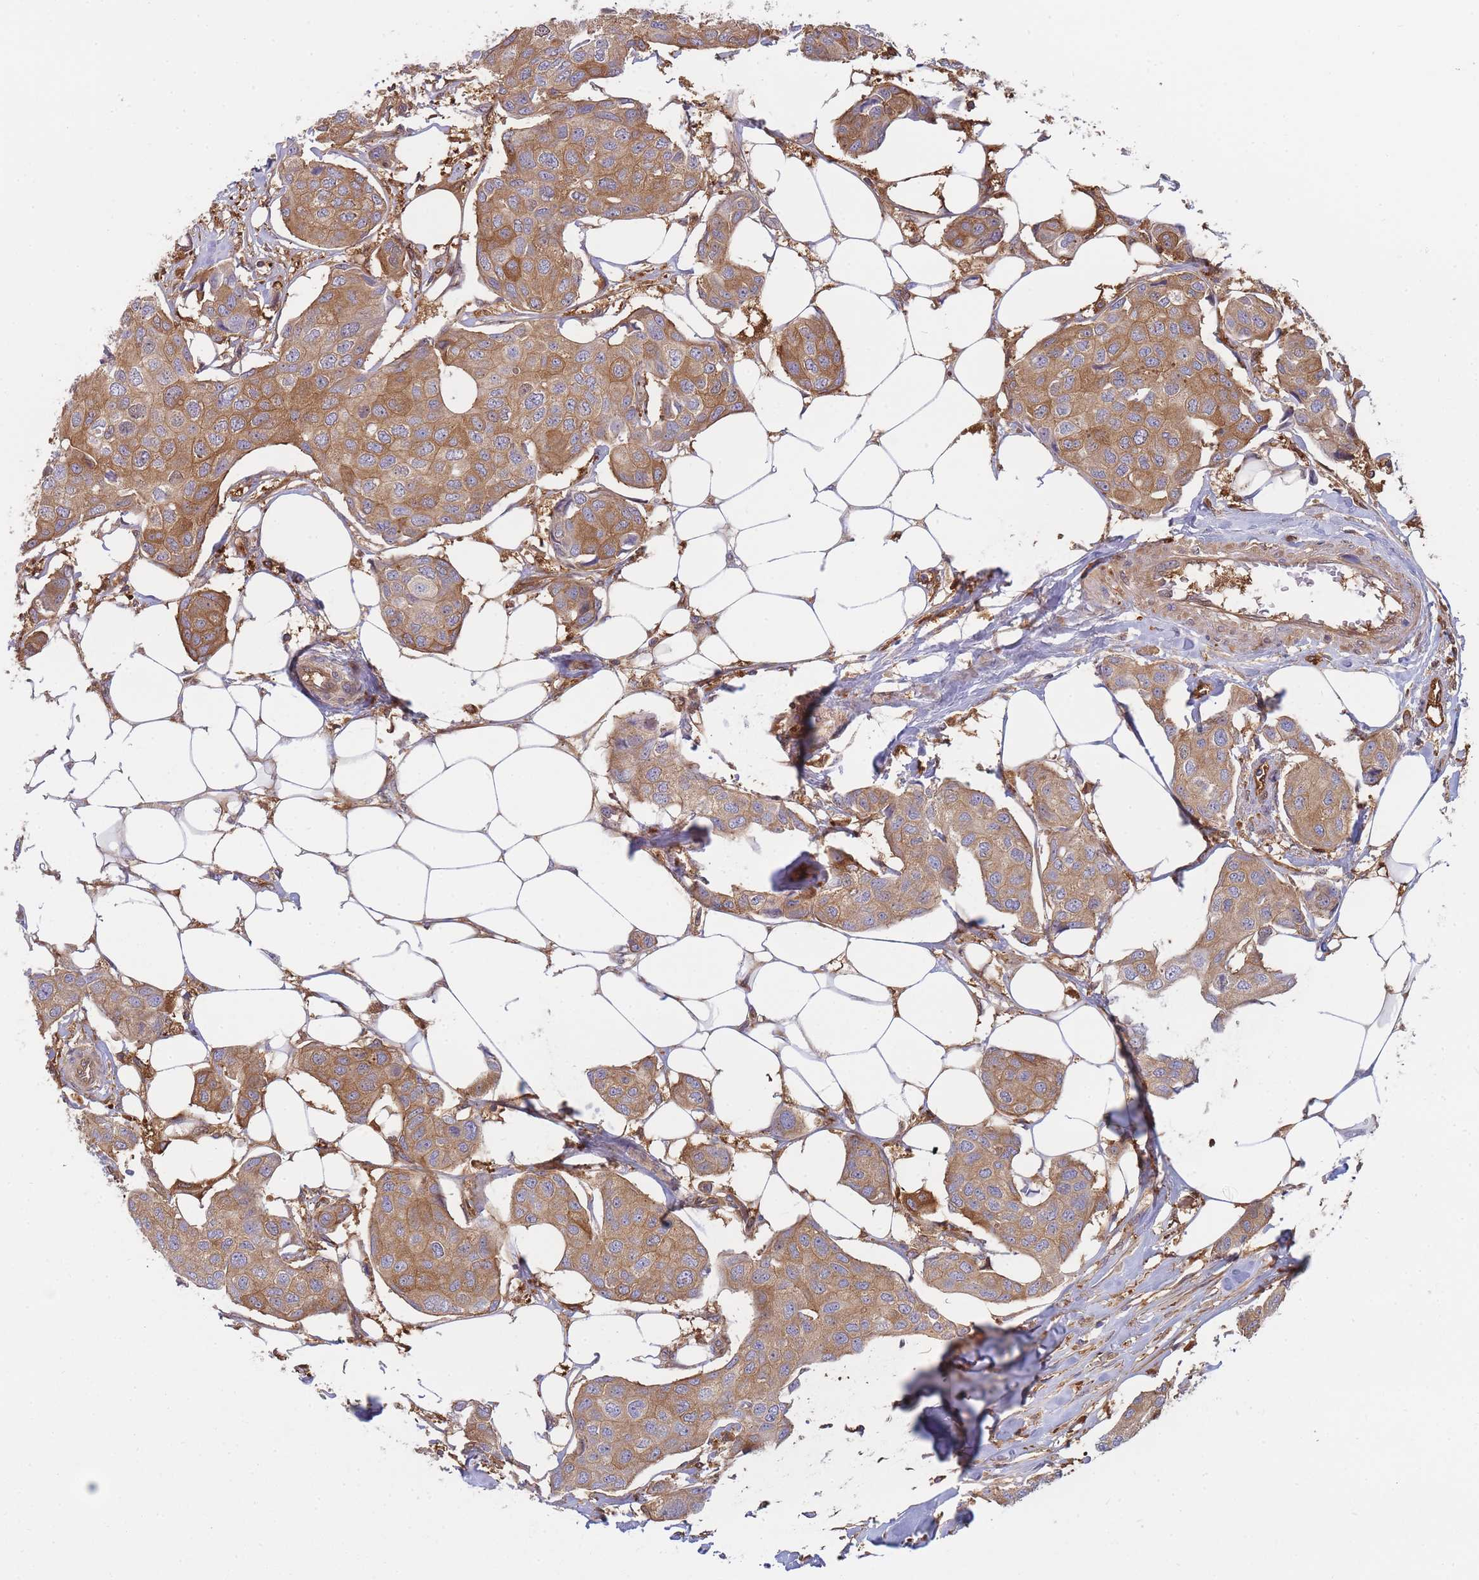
{"staining": {"intensity": "moderate", "quantity": ">75%", "location": "cytoplasmic/membranous"}, "tissue": "breast cancer", "cell_type": "Tumor cells", "image_type": "cancer", "snomed": [{"axis": "morphology", "description": "Duct carcinoma"}, {"axis": "topography", "description": "Breast"}, {"axis": "topography", "description": "Lymph node"}], "caption": "Protein staining reveals moderate cytoplasmic/membranous staining in about >75% of tumor cells in breast cancer (invasive ductal carcinoma).", "gene": "SLC4A9", "patient": {"sex": "female", "age": 80}}